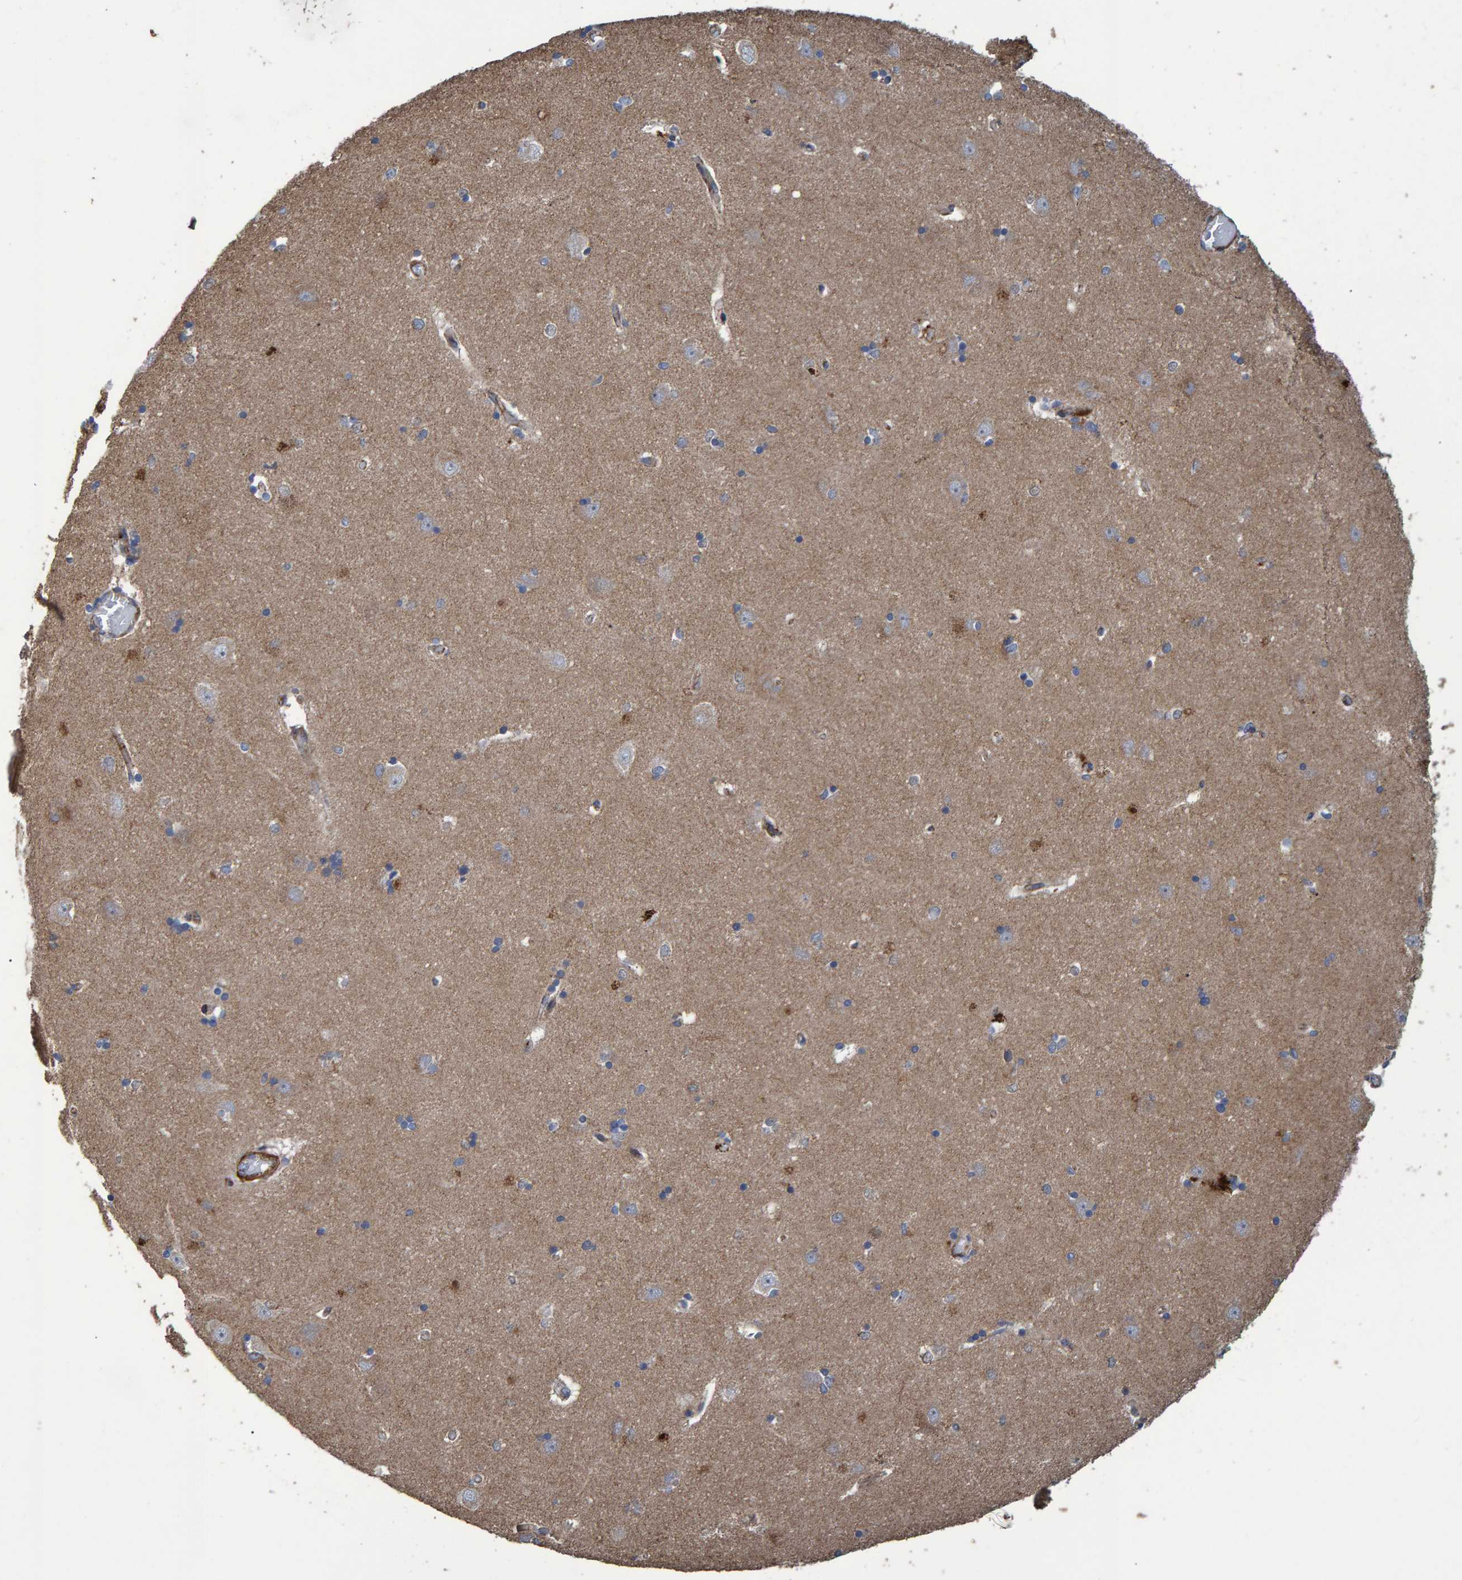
{"staining": {"intensity": "weak", "quantity": "<25%", "location": "cytoplasmic/membranous"}, "tissue": "hippocampus", "cell_type": "Glial cells", "image_type": "normal", "snomed": [{"axis": "morphology", "description": "Normal tissue, NOS"}, {"axis": "topography", "description": "Hippocampus"}], "caption": "Glial cells are negative for brown protein staining in unremarkable hippocampus.", "gene": "SLIT2", "patient": {"sex": "male", "age": 45}}